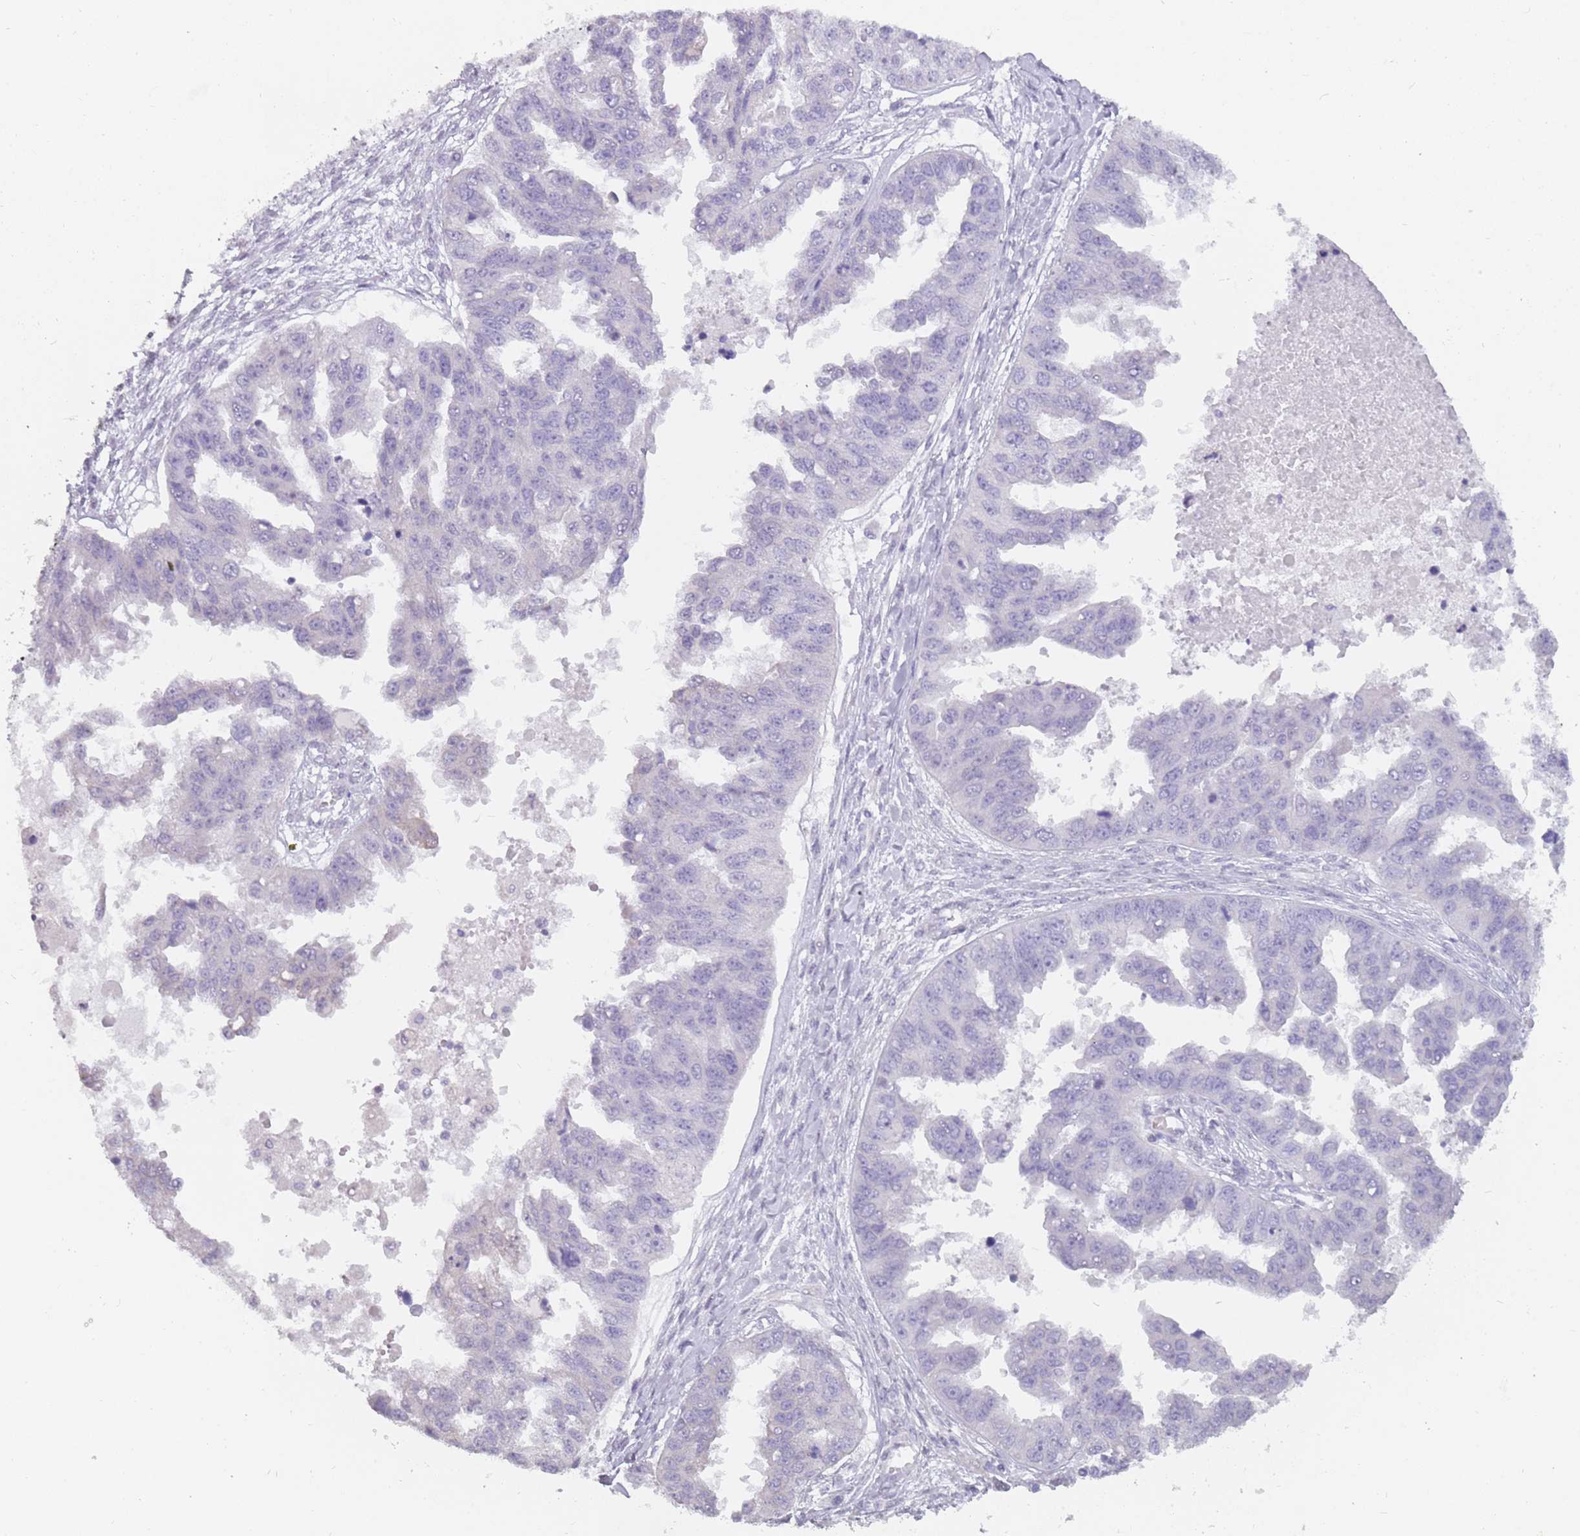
{"staining": {"intensity": "negative", "quantity": "none", "location": "none"}, "tissue": "ovarian cancer", "cell_type": "Tumor cells", "image_type": "cancer", "snomed": [{"axis": "morphology", "description": "Cystadenocarcinoma, serous, NOS"}, {"axis": "topography", "description": "Ovary"}], "caption": "Immunohistochemical staining of human ovarian serous cystadenocarcinoma reveals no significant expression in tumor cells.", "gene": "DDX4", "patient": {"sex": "female", "age": 58}}